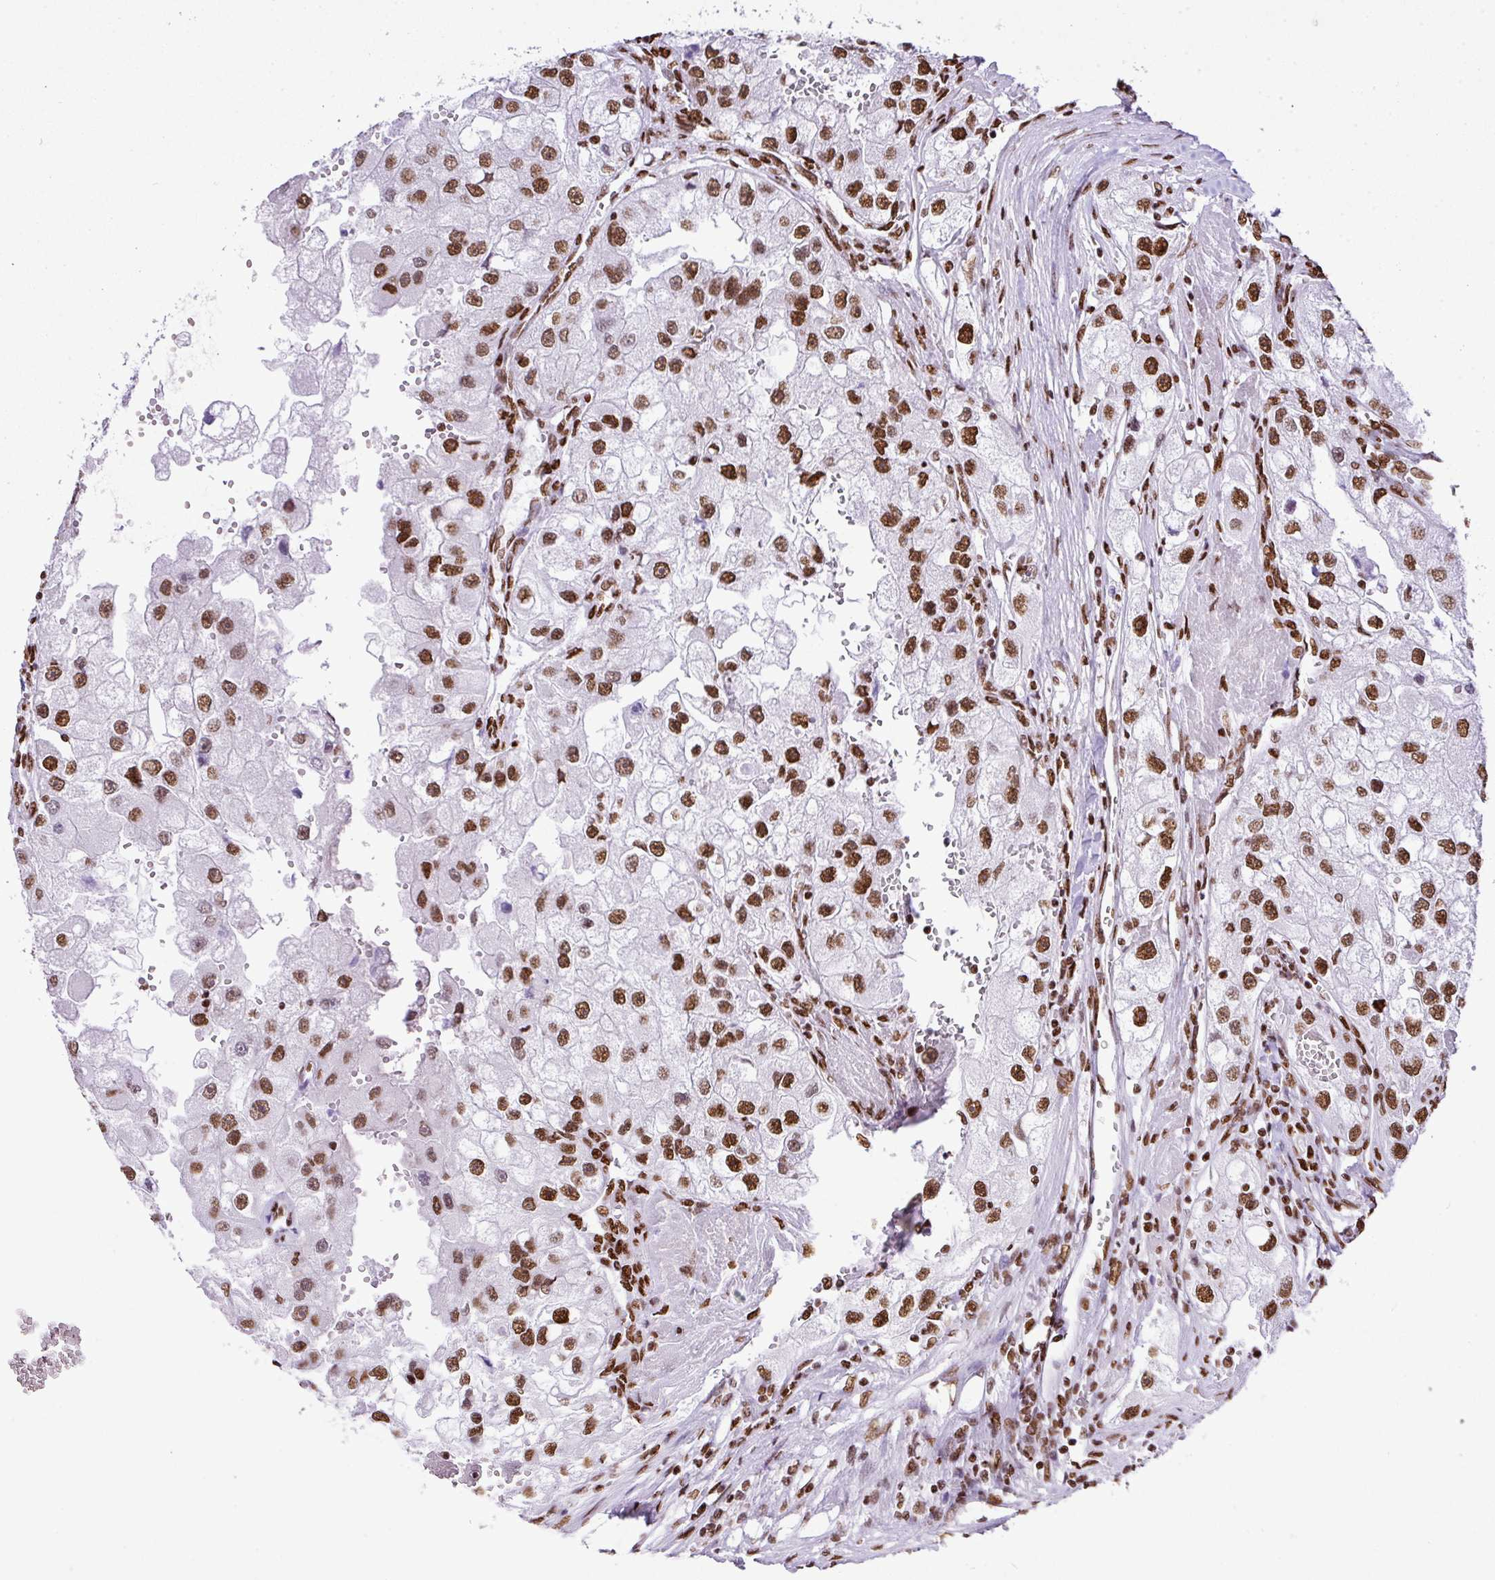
{"staining": {"intensity": "moderate", "quantity": ">75%", "location": "nuclear"}, "tissue": "renal cancer", "cell_type": "Tumor cells", "image_type": "cancer", "snomed": [{"axis": "morphology", "description": "Adenocarcinoma, NOS"}, {"axis": "topography", "description": "Kidney"}], "caption": "The immunohistochemical stain labels moderate nuclear staining in tumor cells of adenocarcinoma (renal) tissue.", "gene": "RARG", "patient": {"sex": "male", "age": 63}}